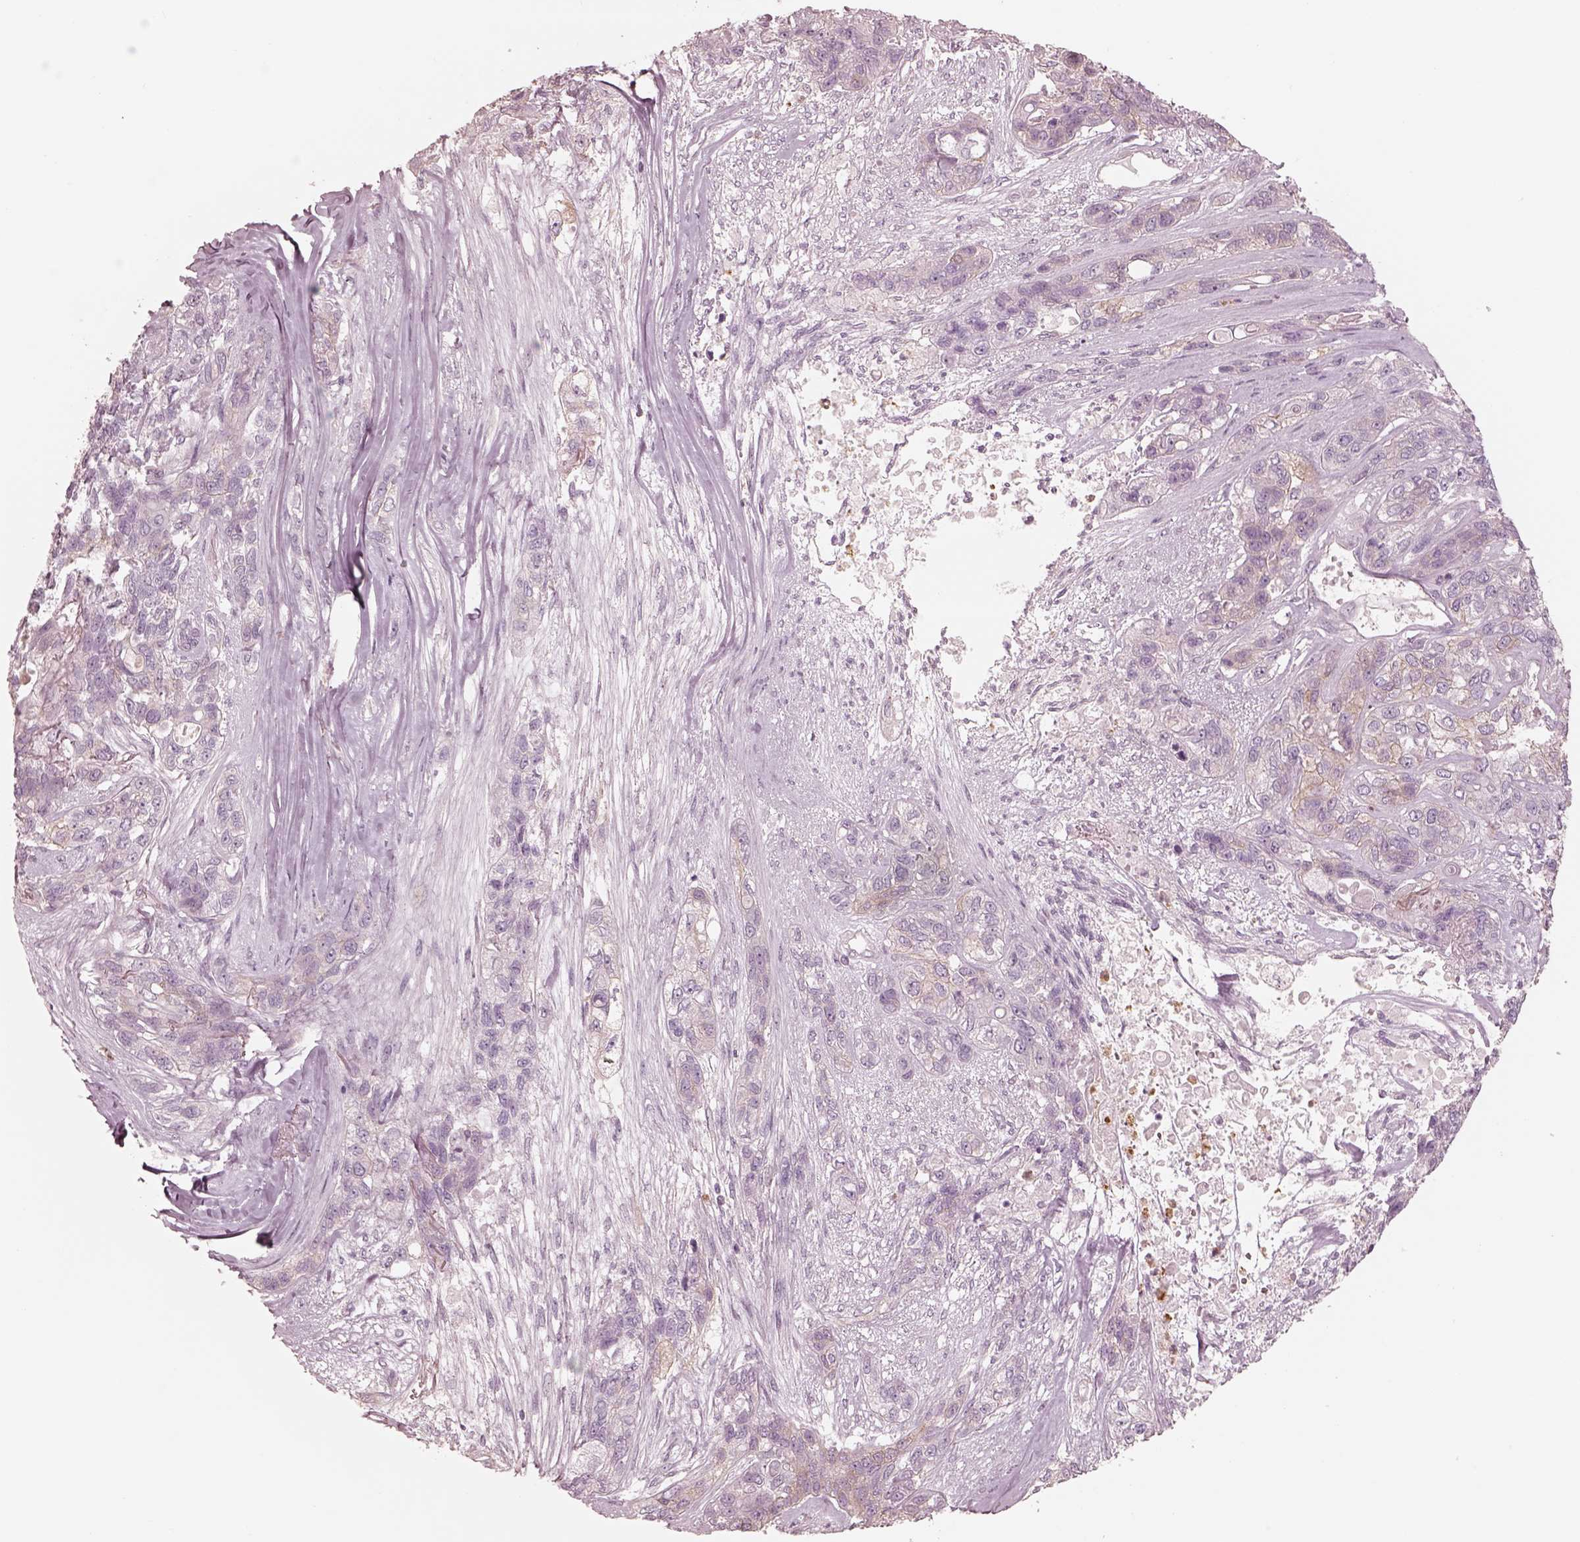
{"staining": {"intensity": "negative", "quantity": "none", "location": "none"}, "tissue": "lung cancer", "cell_type": "Tumor cells", "image_type": "cancer", "snomed": [{"axis": "morphology", "description": "Squamous cell carcinoma, NOS"}, {"axis": "topography", "description": "Lung"}], "caption": "Immunohistochemical staining of lung squamous cell carcinoma shows no significant expression in tumor cells.", "gene": "GPRIN1", "patient": {"sex": "female", "age": 70}}